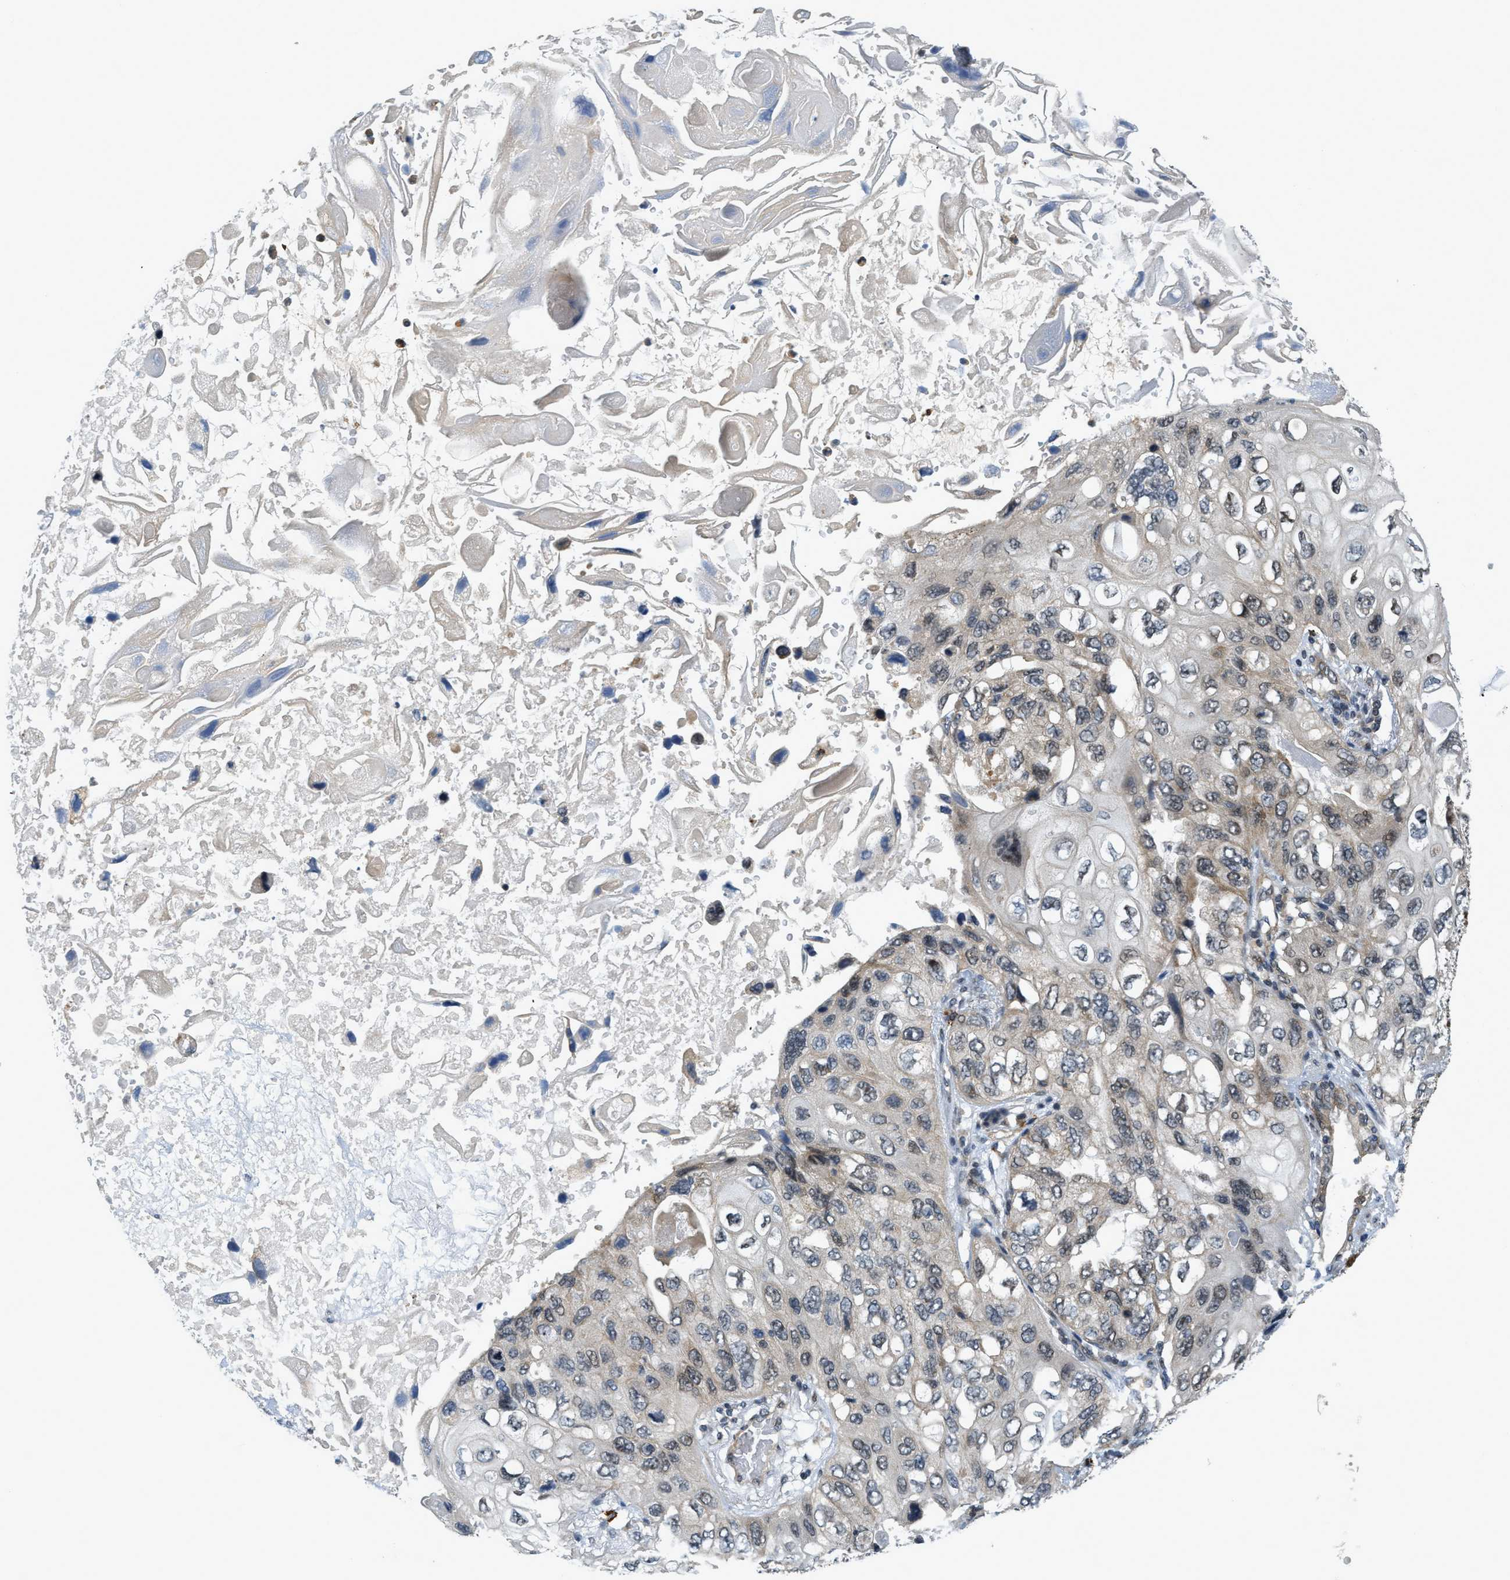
{"staining": {"intensity": "moderate", "quantity": "<25%", "location": "cytoplasmic/membranous,nuclear"}, "tissue": "lung cancer", "cell_type": "Tumor cells", "image_type": "cancer", "snomed": [{"axis": "morphology", "description": "Squamous cell carcinoma, NOS"}, {"axis": "topography", "description": "Lung"}], "caption": "This photomicrograph displays immunohistochemistry (IHC) staining of lung squamous cell carcinoma, with low moderate cytoplasmic/membranous and nuclear positivity in about <25% of tumor cells.", "gene": "KMT2A", "patient": {"sex": "female", "age": 73}}